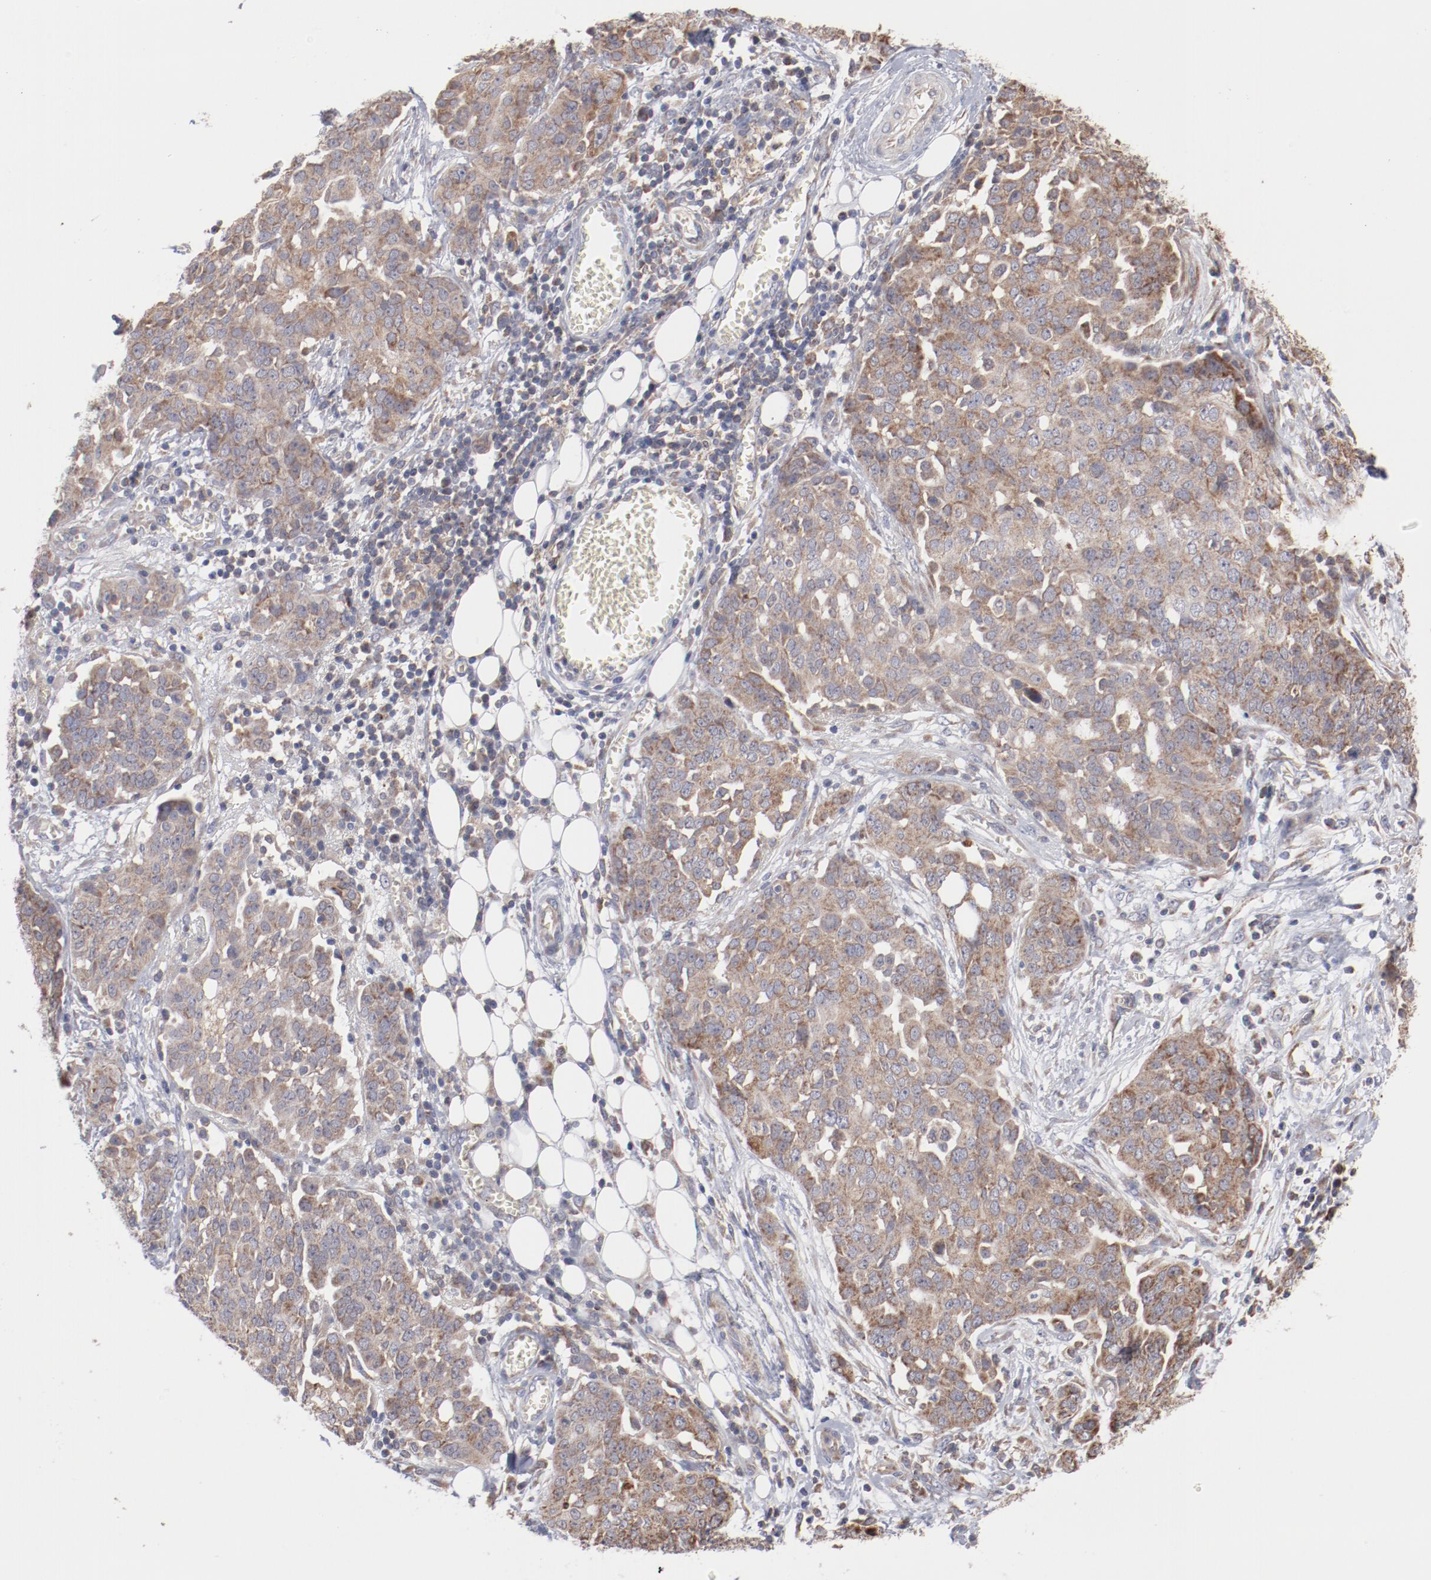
{"staining": {"intensity": "moderate", "quantity": ">75%", "location": "cytoplasmic/membranous"}, "tissue": "ovarian cancer", "cell_type": "Tumor cells", "image_type": "cancer", "snomed": [{"axis": "morphology", "description": "Cystadenocarcinoma, serous, NOS"}, {"axis": "topography", "description": "Soft tissue"}, {"axis": "topography", "description": "Ovary"}], "caption": "IHC of serous cystadenocarcinoma (ovarian) demonstrates medium levels of moderate cytoplasmic/membranous expression in approximately >75% of tumor cells. The staining is performed using DAB (3,3'-diaminobenzidine) brown chromogen to label protein expression. The nuclei are counter-stained blue using hematoxylin.", "gene": "PPFIBP2", "patient": {"sex": "female", "age": 57}}